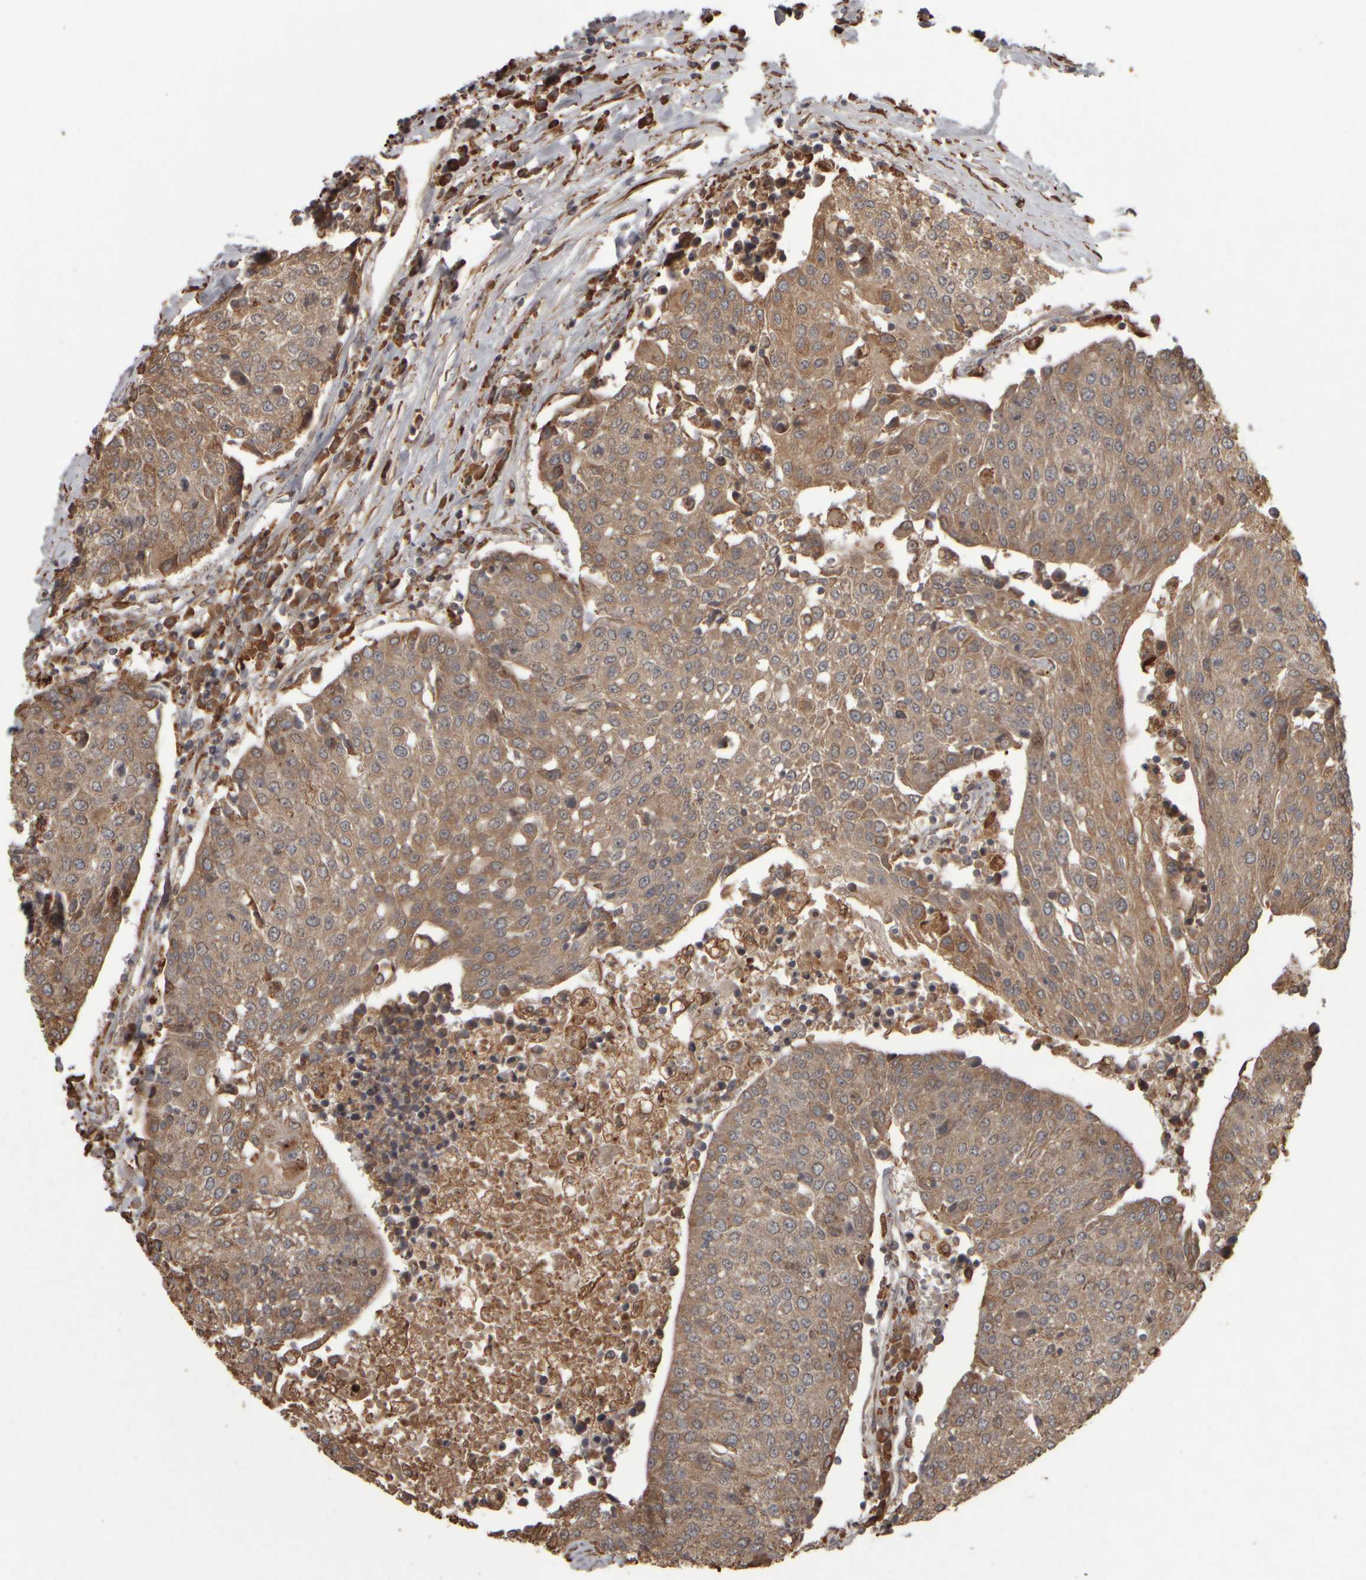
{"staining": {"intensity": "moderate", "quantity": ">75%", "location": "cytoplasmic/membranous"}, "tissue": "urothelial cancer", "cell_type": "Tumor cells", "image_type": "cancer", "snomed": [{"axis": "morphology", "description": "Urothelial carcinoma, High grade"}, {"axis": "topography", "description": "Urinary bladder"}], "caption": "Brown immunohistochemical staining in human urothelial cancer reveals moderate cytoplasmic/membranous positivity in about >75% of tumor cells.", "gene": "AGBL3", "patient": {"sex": "female", "age": 85}}